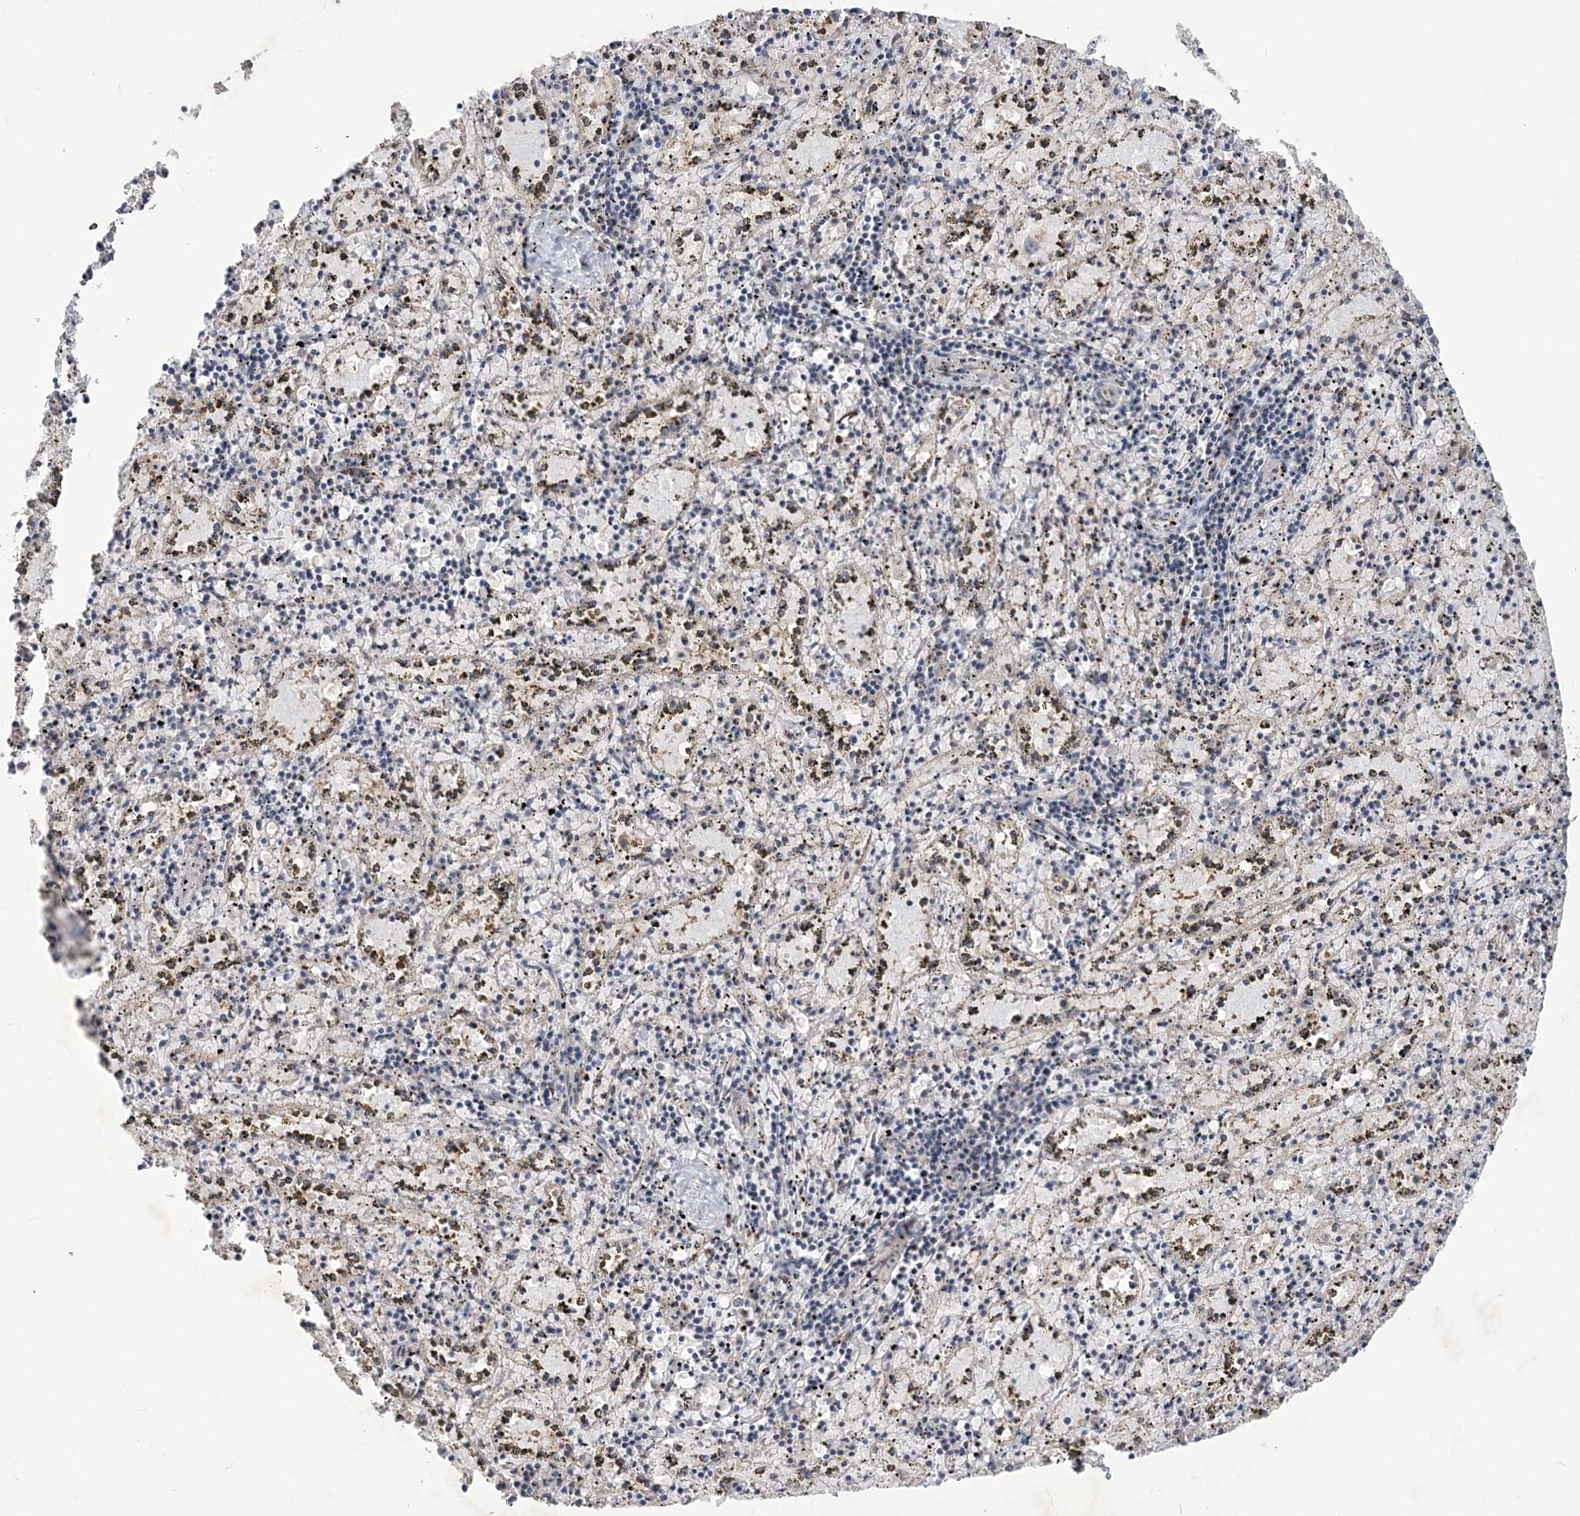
{"staining": {"intensity": "negative", "quantity": "none", "location": "none"}, "tissue": "spleen", "cell_type": "Cells in red pulp", "image_type": "normal", "snomed": [{"axis": "morphology", "description": "Normal tissue, NOS"}, {"axis": "topography", "description": "Spleen"}], "caption": "This is an IHC histopathology image of benign human spleen. There is no staining in cells in red pulp.", "gene": "MTRF1L", "patient": {"sex": "male", "age": 11}}